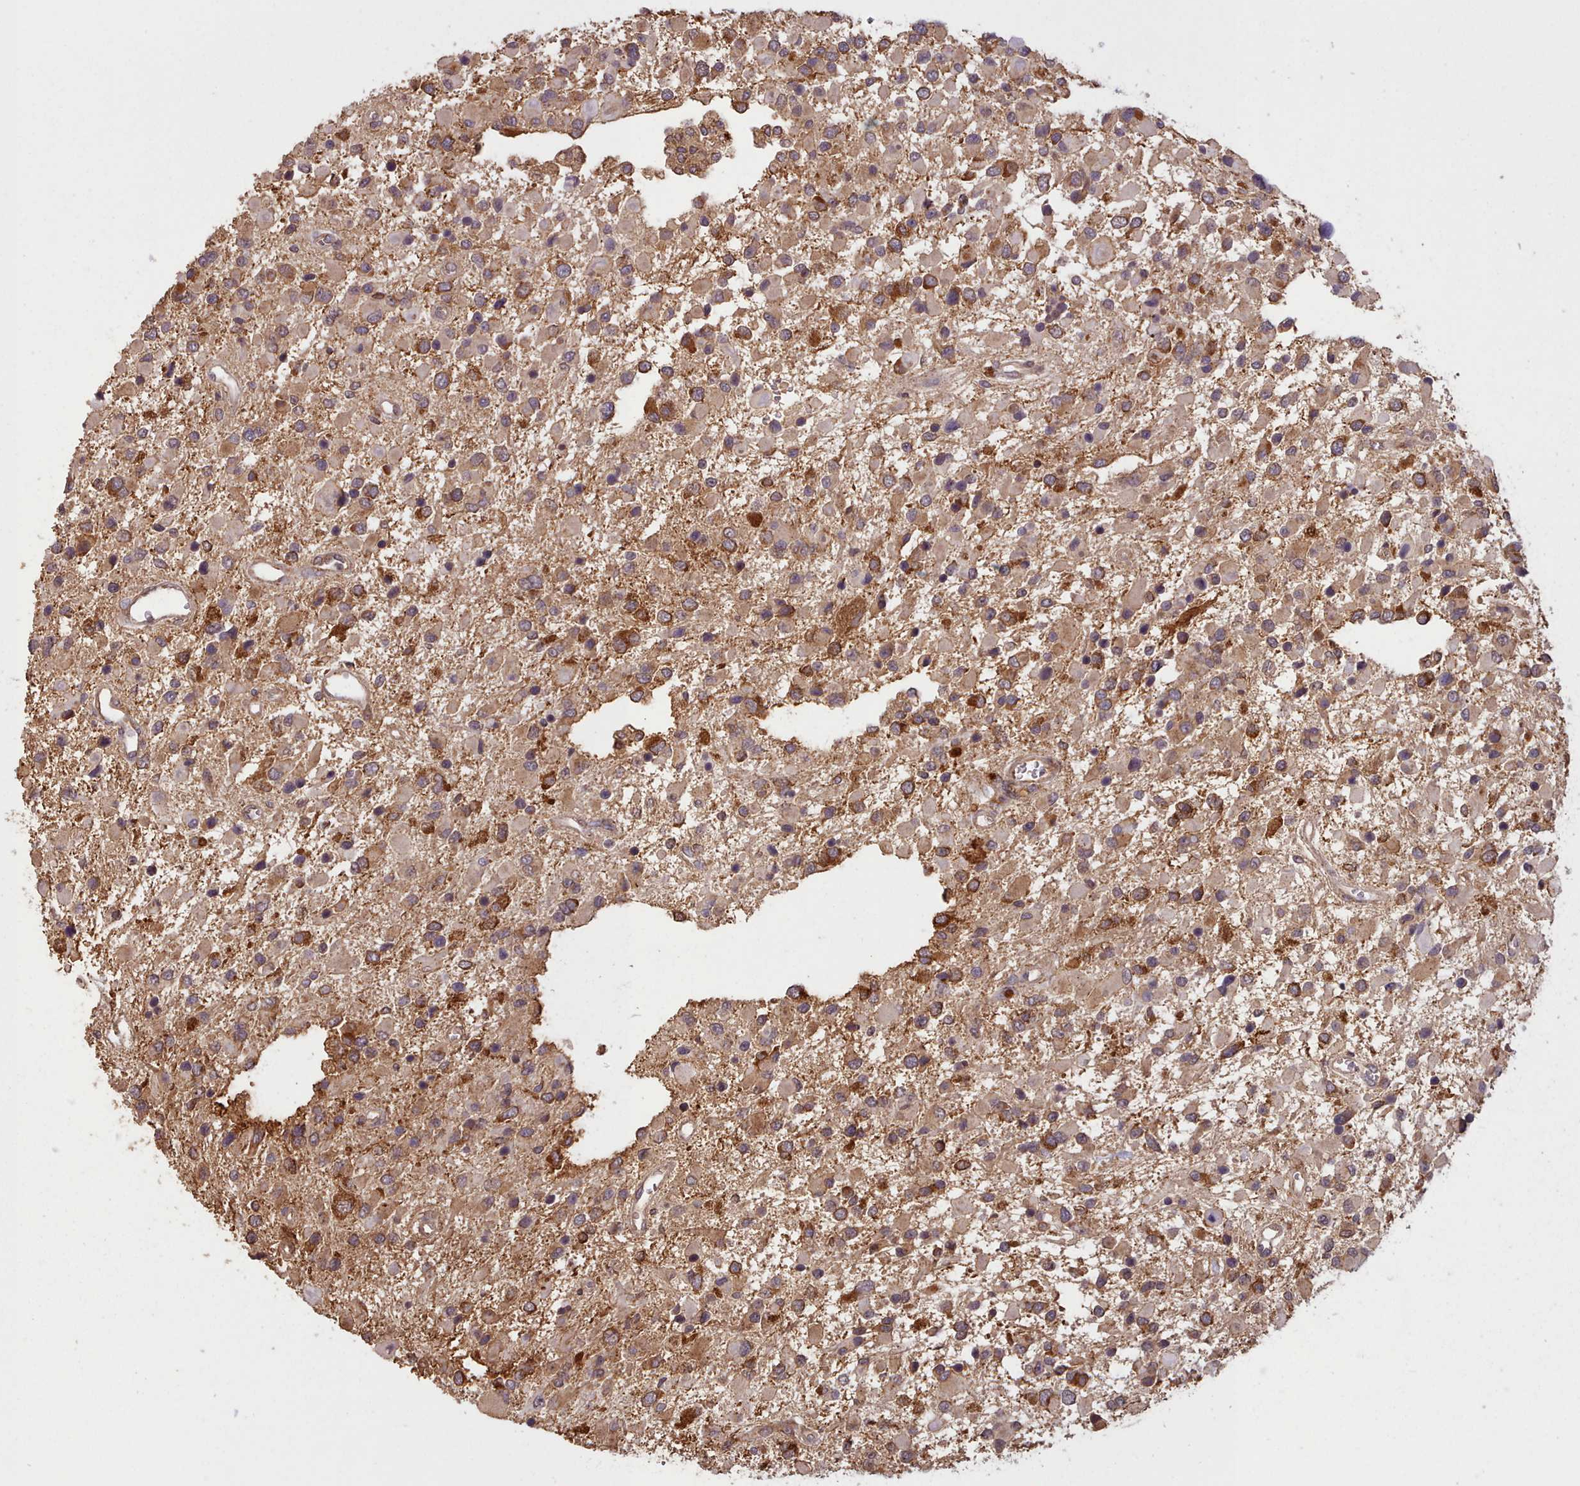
{"staining": {"intensity": "strong", "quantity": ">75%", "location": "cytoplasmic/membranous"}, "tissue": "glioma", "cell_type": "Tumor cells", "image_type": "cancer", "snomed": [{"axis": "morphology", "description": "Glioma, malignant, High grade"}, {"axis": "topography", "description": "Brain"}], "caption": "An image of glioma stained for a protein demonstrates strong cytoplasmic/membranous brown staining in tumor cells.", "gene": "CRYBG1", "patient": {"sex": "male", "age": 53}}